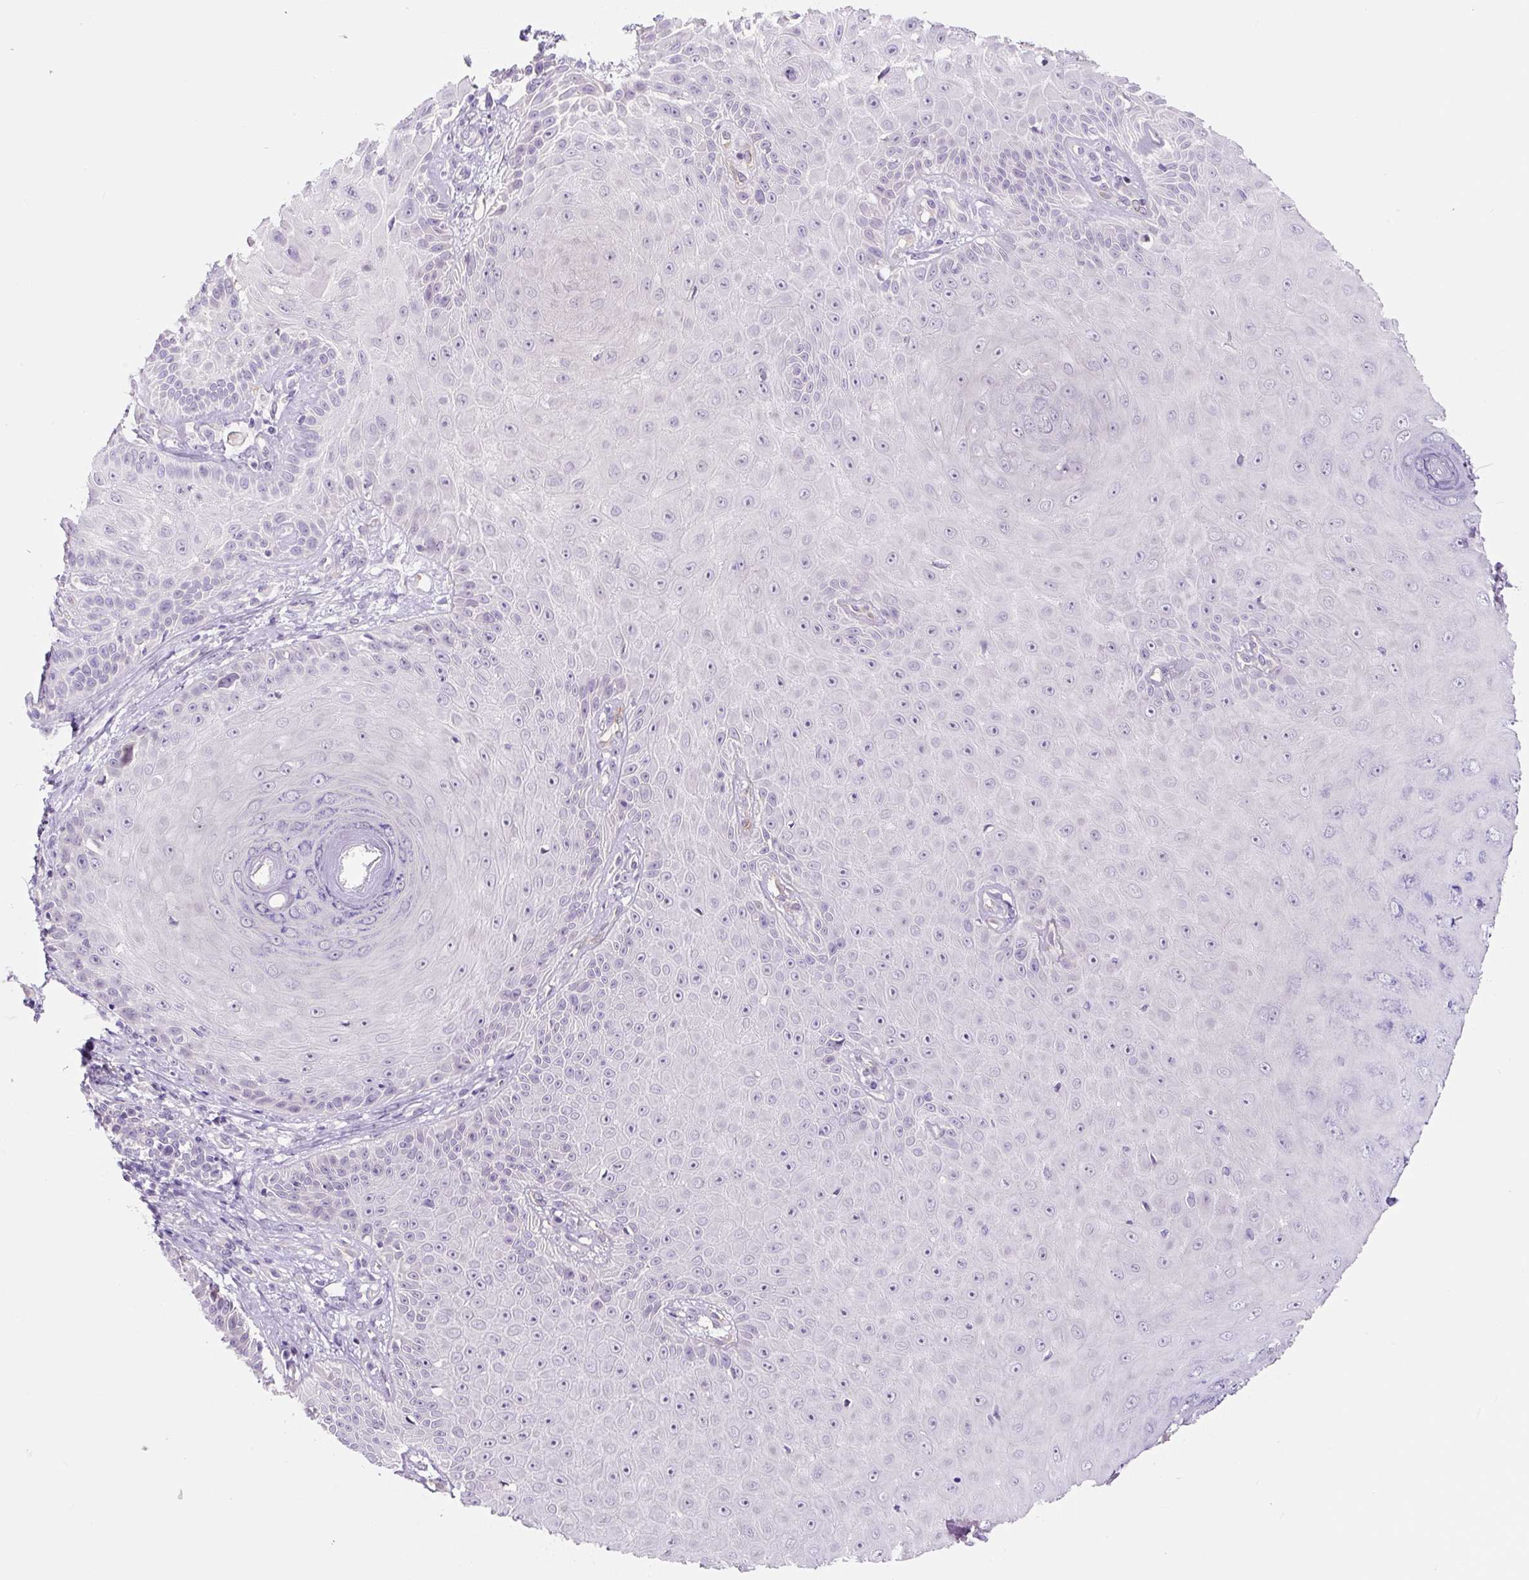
{"staining": {"intensity": "negative", "quantity": "none", "location": "none"}, "tissue": "skin cancer", "cell_type": "Tumor cells", "image_type": "cancer", "snomed": [{"axis": "morphology", "description": "Squamous cell carcinoma, NOS"}, {"axis": "topography", "description": "Skin"}], "caption": "IHC image of neoplastic tissue: skin squamous cell carcinoma stained with DAB (3,3'-diaminobenzidine) demonstrates no significant protein staining in tumor cells.", "gene": "CCL25", "patient": {"sex": "male", "age": 86}}